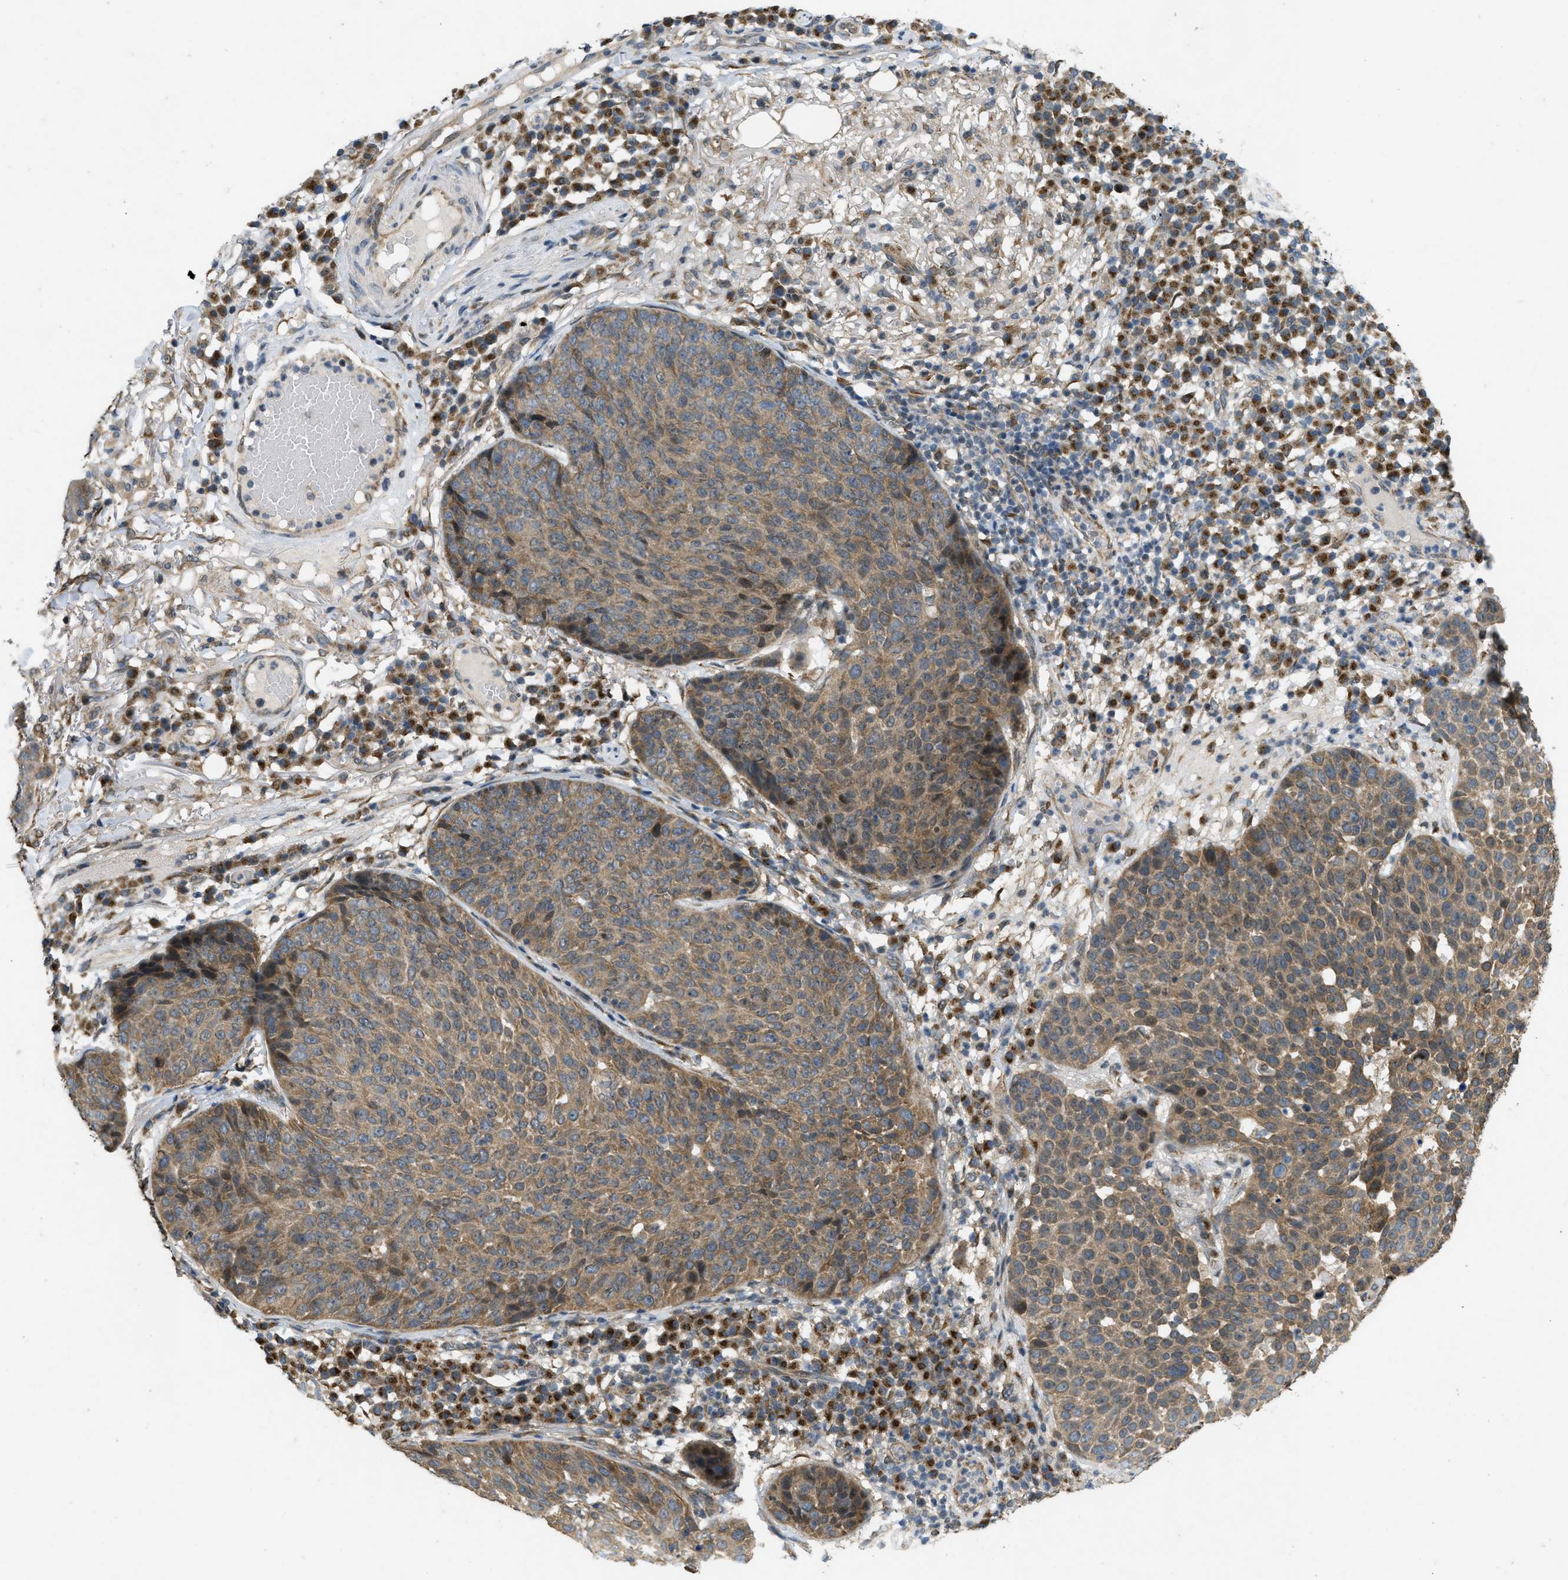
{"staining": {"intensity": "weak", "quantity": ">75%", "location": "cytoplasmic/membranous"}, "tissue": "skin cancer", "cell_type": "Tumor cells", "image_type": "cancer", "snomed": [{"axis": "morphology", "description": "Squamous cell carcinoma in situ, NOS"}, {"axis": "morphology", "description": "Squamous cell carcinoma, NOS"}, {"axis": "topography", "description": "Skin"}], "caption": "This image exhibits skin cancer (squamous cell carcinoma) stained with immunohistochemistry (IHC) to label a protein in brown. The cytoplasmic/membranous of tumor cells show weak positivity for the protein. Nuclei are counter-stained blue.", "gene": "IFNLR1", "patient": {"sex": "male", "age": 93}}